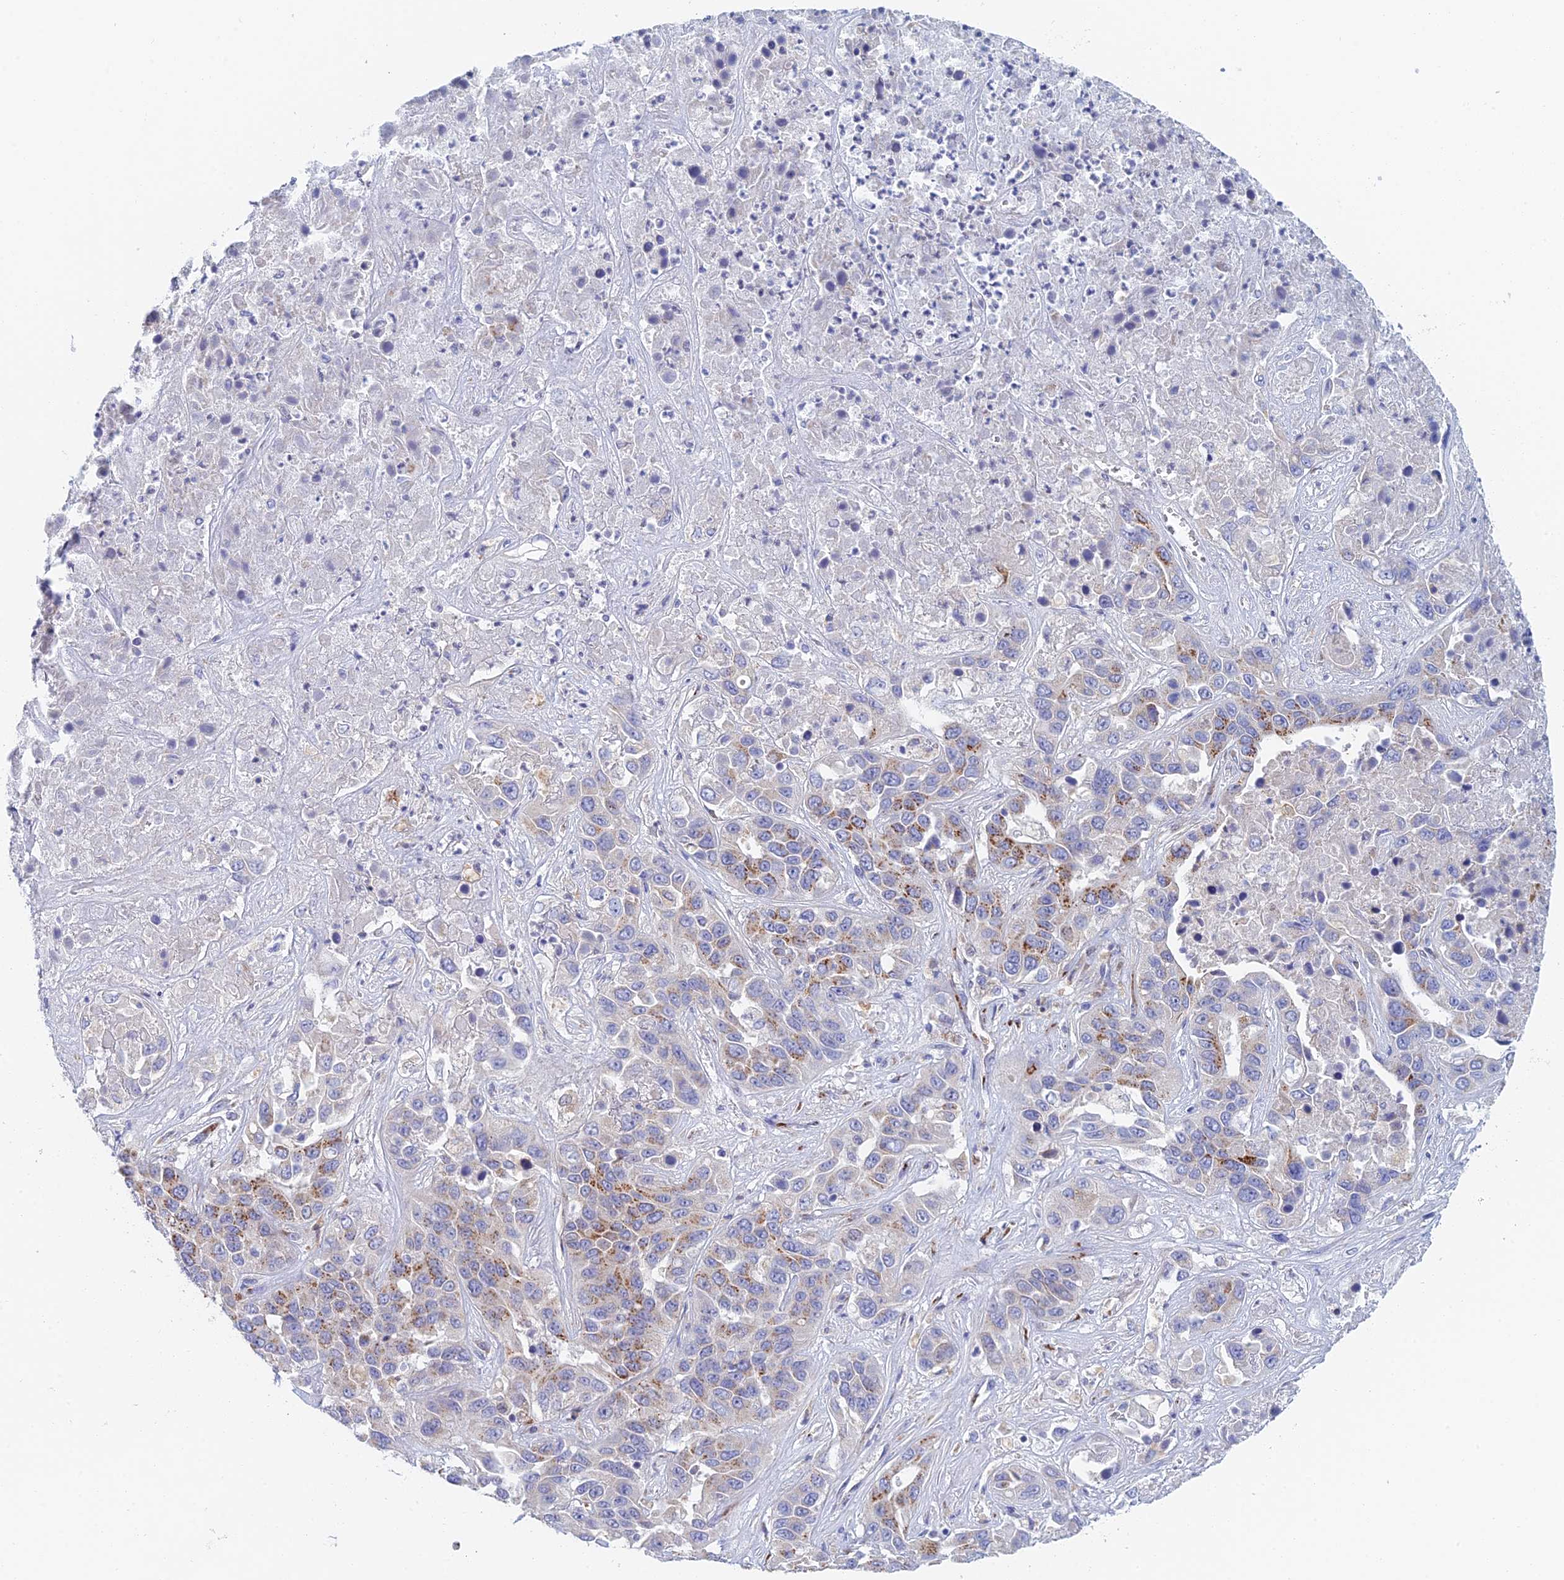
{"staining": {"intensity": "moderate", "quantity": "25%-75%", "location": "cytoplasmic/membranous"}, "tissue": "liver cancer", "cell_type": "Tumor cells", "image_type": "cancer", "snomed": [{"axis": "morphology", "description": "Cholangiocarcinoma"}, {"axis": "topography", "description": "Liver"}], "caption": "IHC of human liver cholangiocarcinoma demonstrates medium levels of moderate cytoplasmic/membranous expression in about 25%-75% of tumor cells.", "gene": "SLC24A3", "patient": {"sex": "female", "age": 52}}